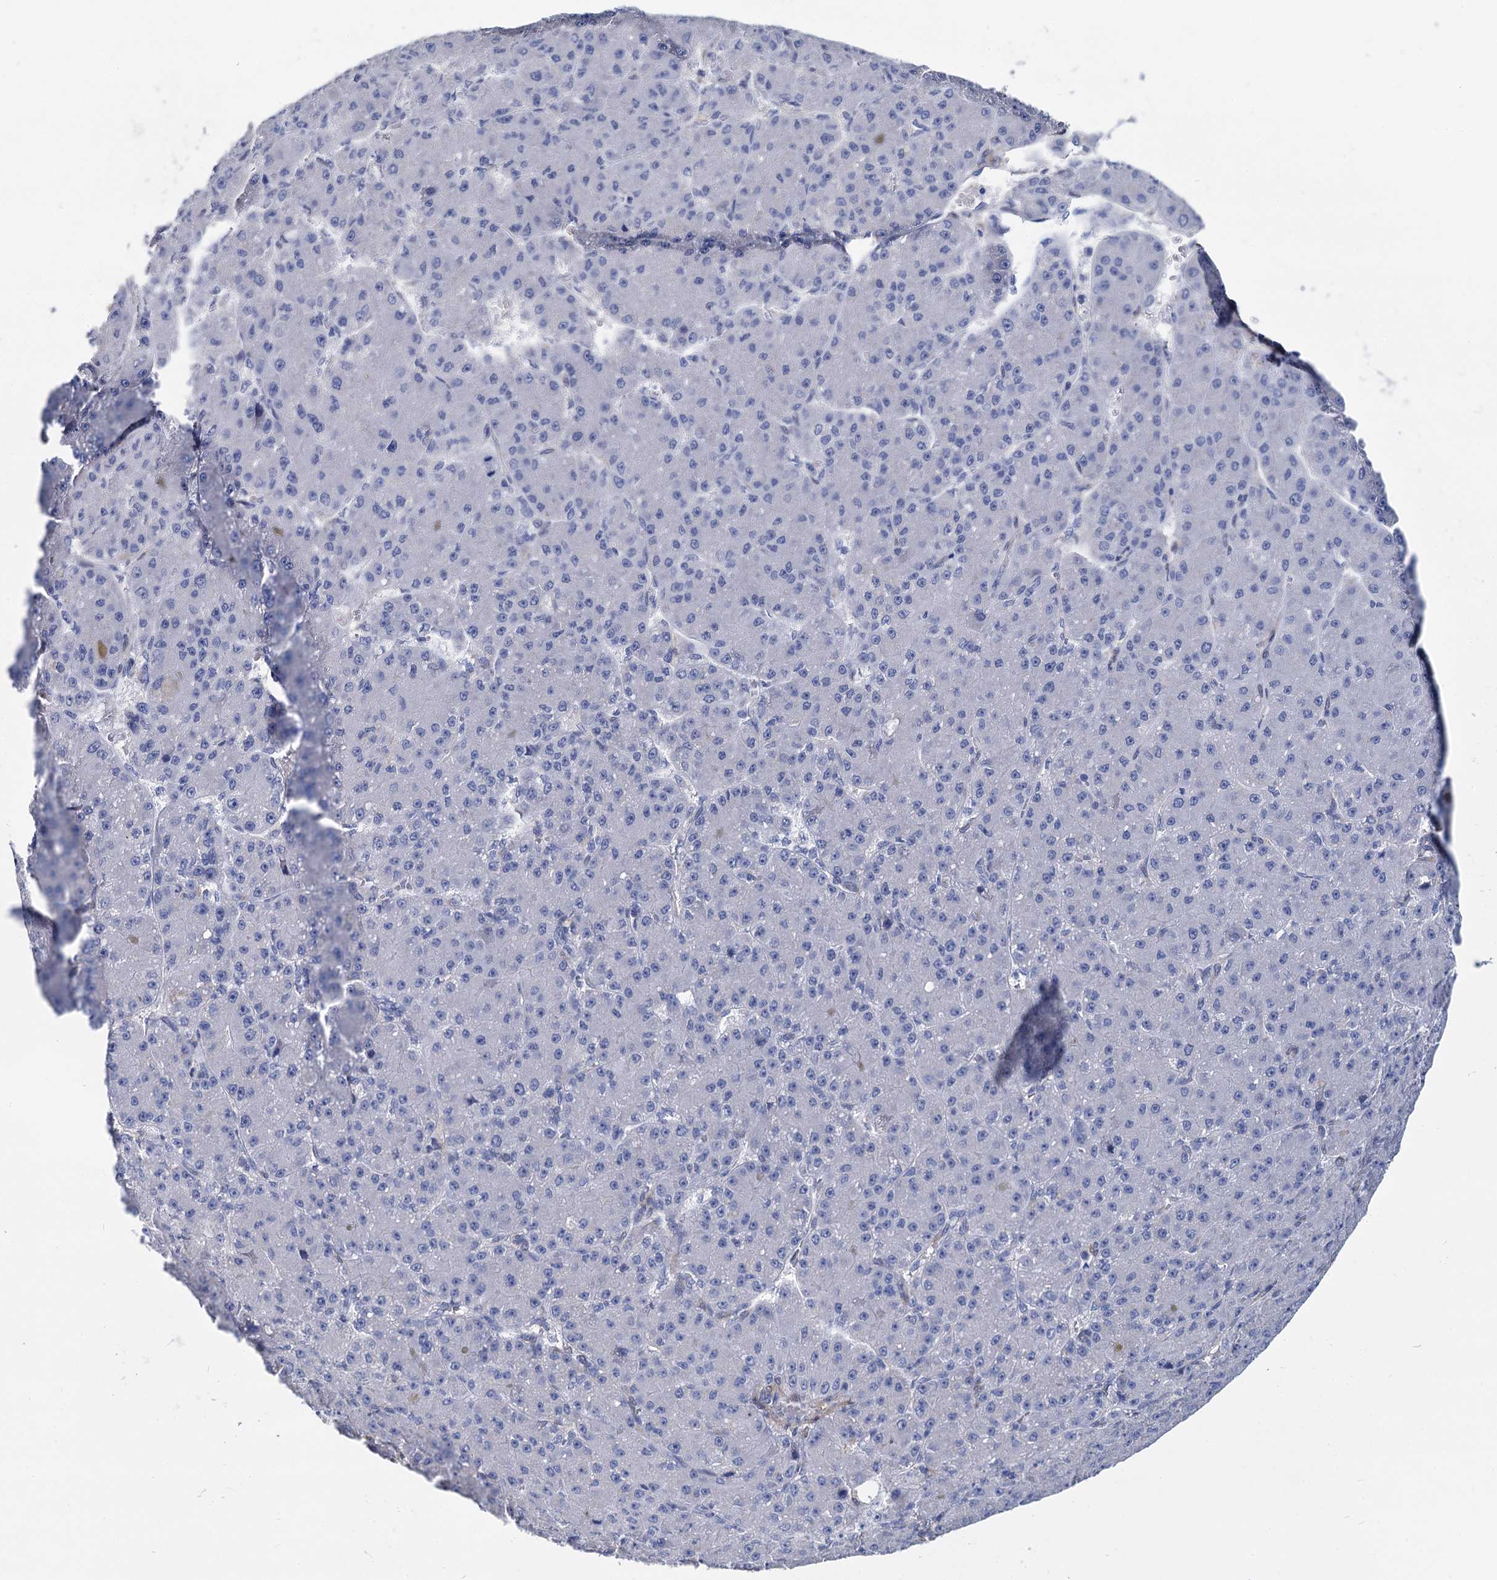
{"staining": {"intensity": "negative", "quantity": "none", "location": "none"}, "tissue": "liver cancer", "cell_type": "Tumor cells", "image_type": "cancer", "snomed": [{"axis": "morphology", "description": "Carcinoma, Hepatocellular, NOS"}, {"axis": "topography", "description": "Liver"}], "caption": "High magnification brightfield microscopy of hepatocellular carcinoma (liver) stained with DAB (brown) and counterstained with hematoxylin (blue): tumor cells show no significant staining.", "gene": "GSTM3", "patient": {"sex": "male", "age": 67}}